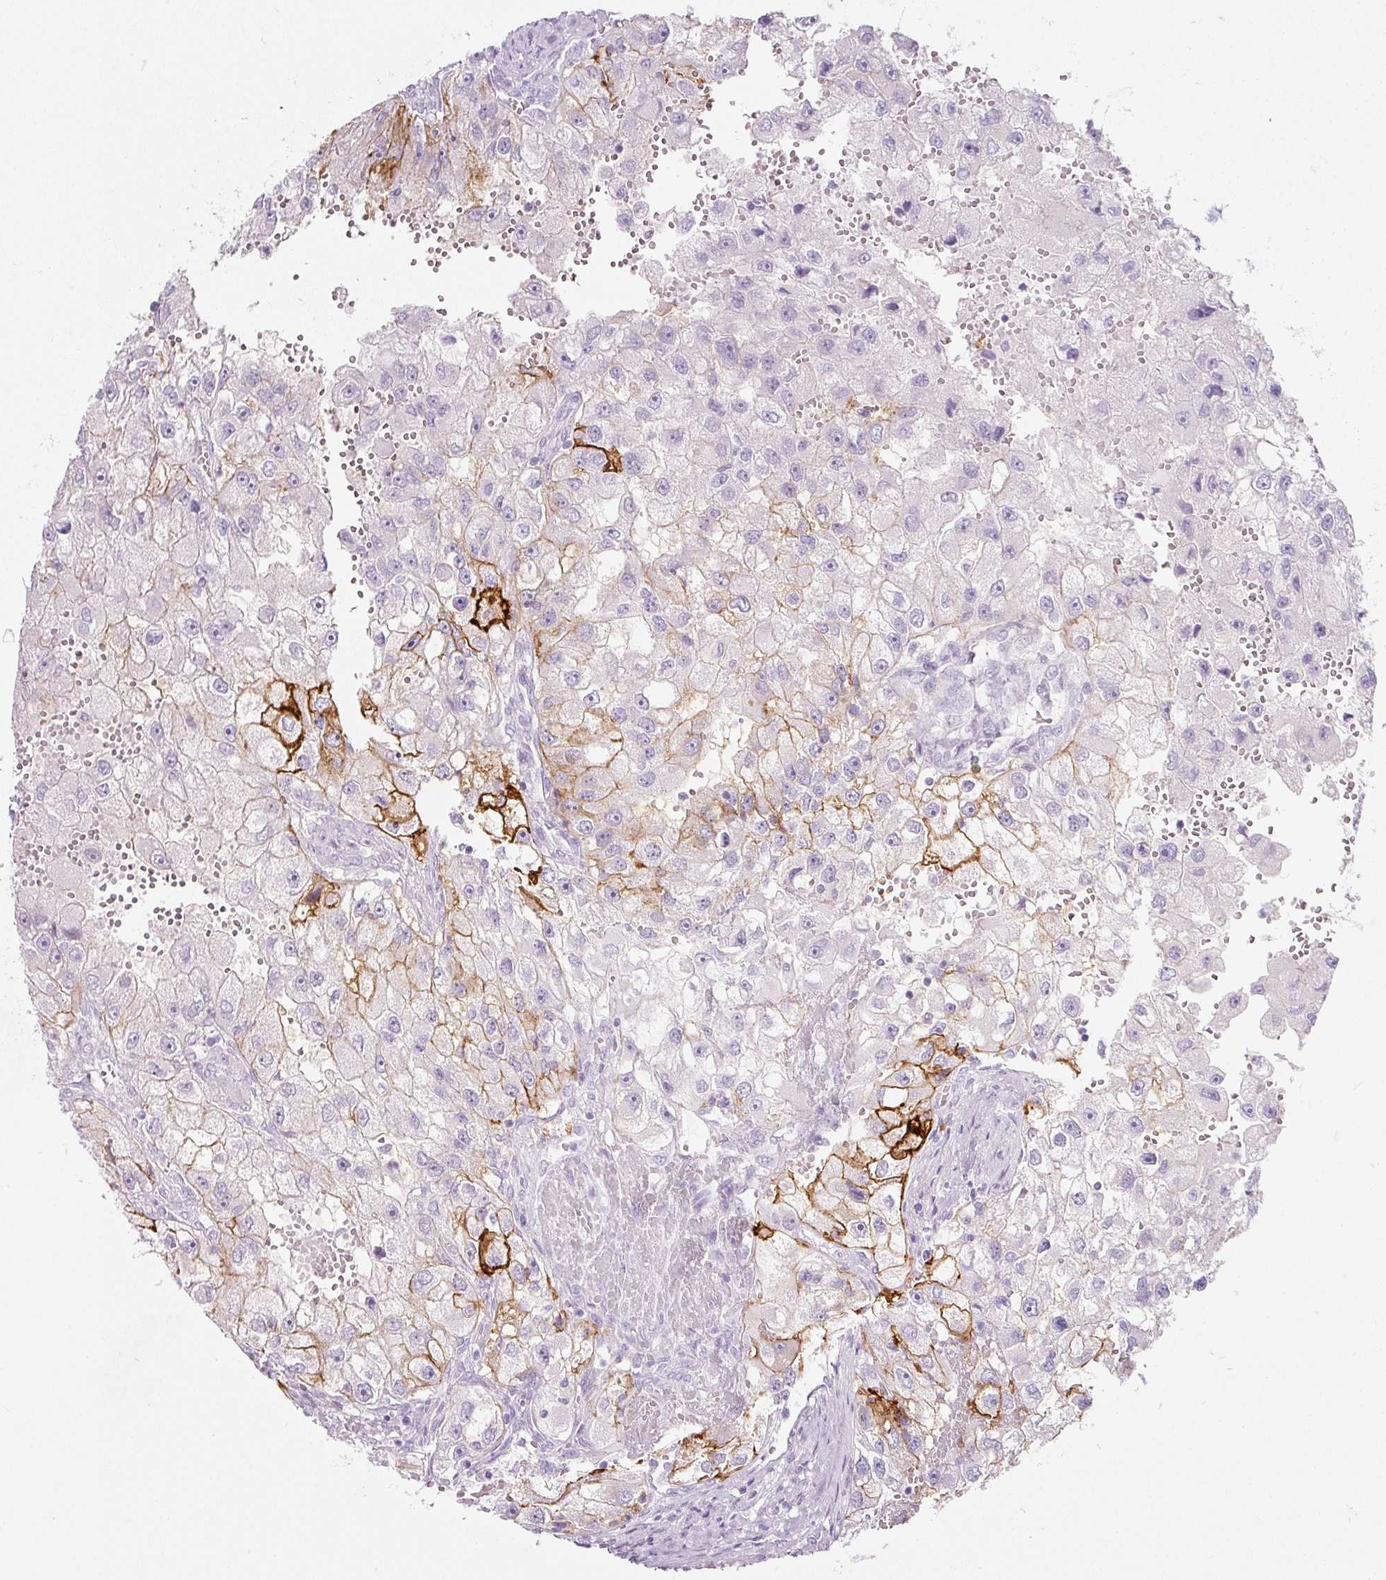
{"staining": {"intensity": "strong", "quantity": "<25%", "location": "cytoplasmic/membranous"}, "tissue": "renal cancer", "cell_type": "Tumor cells", "image_type": "cancer", "snomed": [{"axis": "morphology", "description": "Adenocarcinoma, NOS"}, {"axis": "topography", "description": "Kidney"}], "caption": "Renal cancer (adenocarcinoma) tissue demonstrates strong cytoplasmic/membranous expression in approximately <25% of tumor cells (DAB IHC, brown staining for protein, blue staining for nuclei).", "gene": "SLC2A2", "patient": {"sex": "male", "age": 63}}